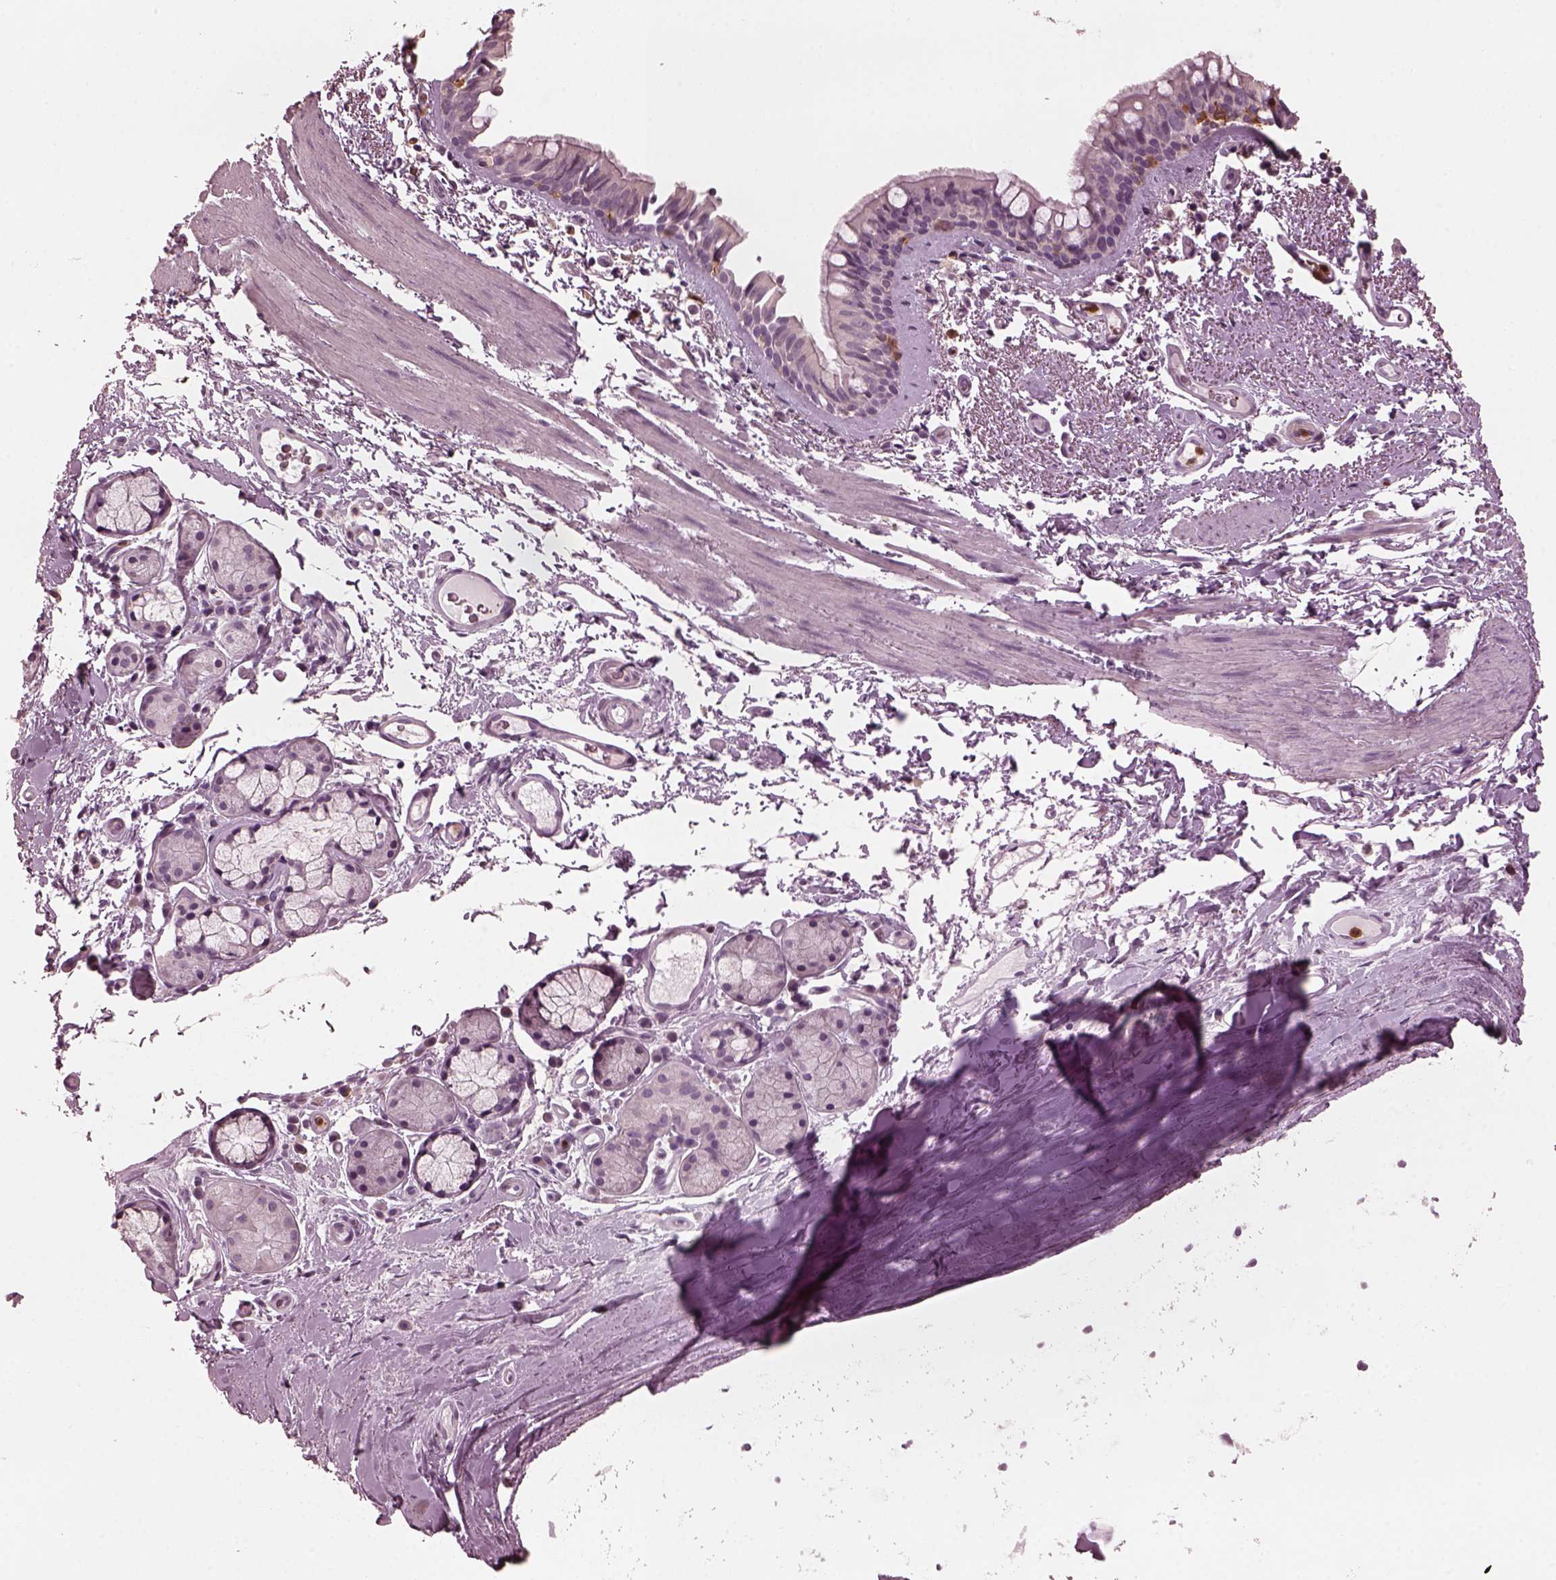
{"staining": {"intensity": "negative", "quantity": "none", "location": "none"}, "tissue": "bronchus", "cell_type": "Respiratory epithelial cells", "image_type": "normal", "snomed": [{"axis": "morphology", "description": "Normal tissue, NOS"}, {"axis": "topography", "description": "Bronchus"}], "caption": "This image is of benign bronchus stained with immunohistochemistry to label a protein in brown with the nuclei are counter-stained blue. There is no expression in respiratory epithelial cells. (Brightfield microscopy of DAB (3,3'-diaminobenzidine) immunohistochemistry at high magnification).", "gene": "PSTPIP2", "patient": {"sex": "female", "age": 64}}